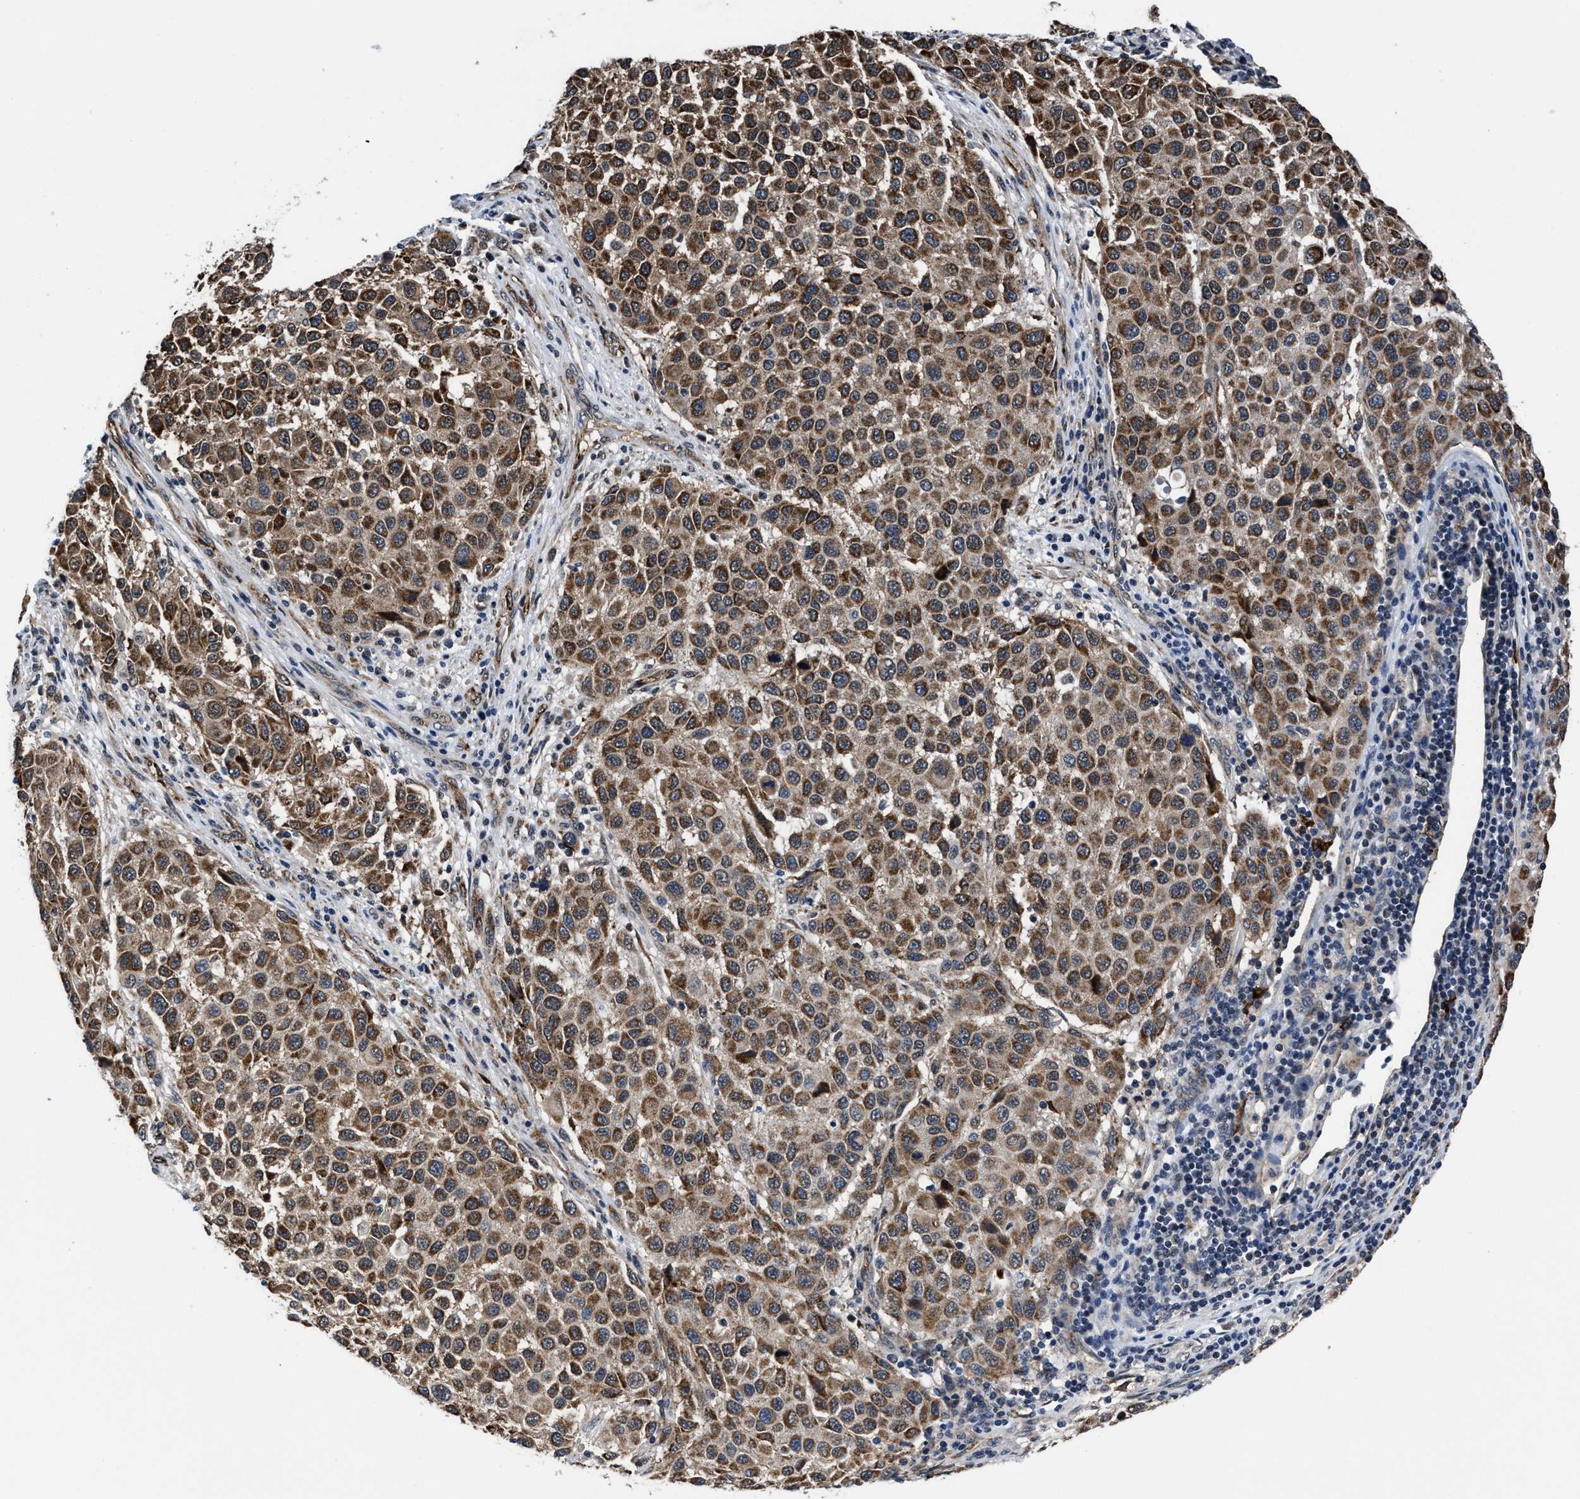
{"staining": {"intensity": "moderate", "quantity": ">75%", "location": "cytoplasmic/membranous"}, "tissue": "melanoma", "cell_type": "Tumor cells", "image_type": "cancer", "snomed": [{"axis": "morphology", "description": "Malignant melanoma, Metastatic site"}, {"axis": "topography", "description": "Lymph node"}], "caption": "Immunohistochemistry staining of malignant melanoma (metastatic site), which displays medium levels of moderate cytoplasmic/membranous positivity in approximately >75% of tumor cells indicating moderate cytoplasmic/membranous protein positivity. The staining was performed using DAB (3,3'-diaminobenzidine) (brown) for protein detection and nuclei were counterstained in hematoxylin (blue).", "gene": "MARCKSL1", "patient": {"sex": "male", "age": 61}}